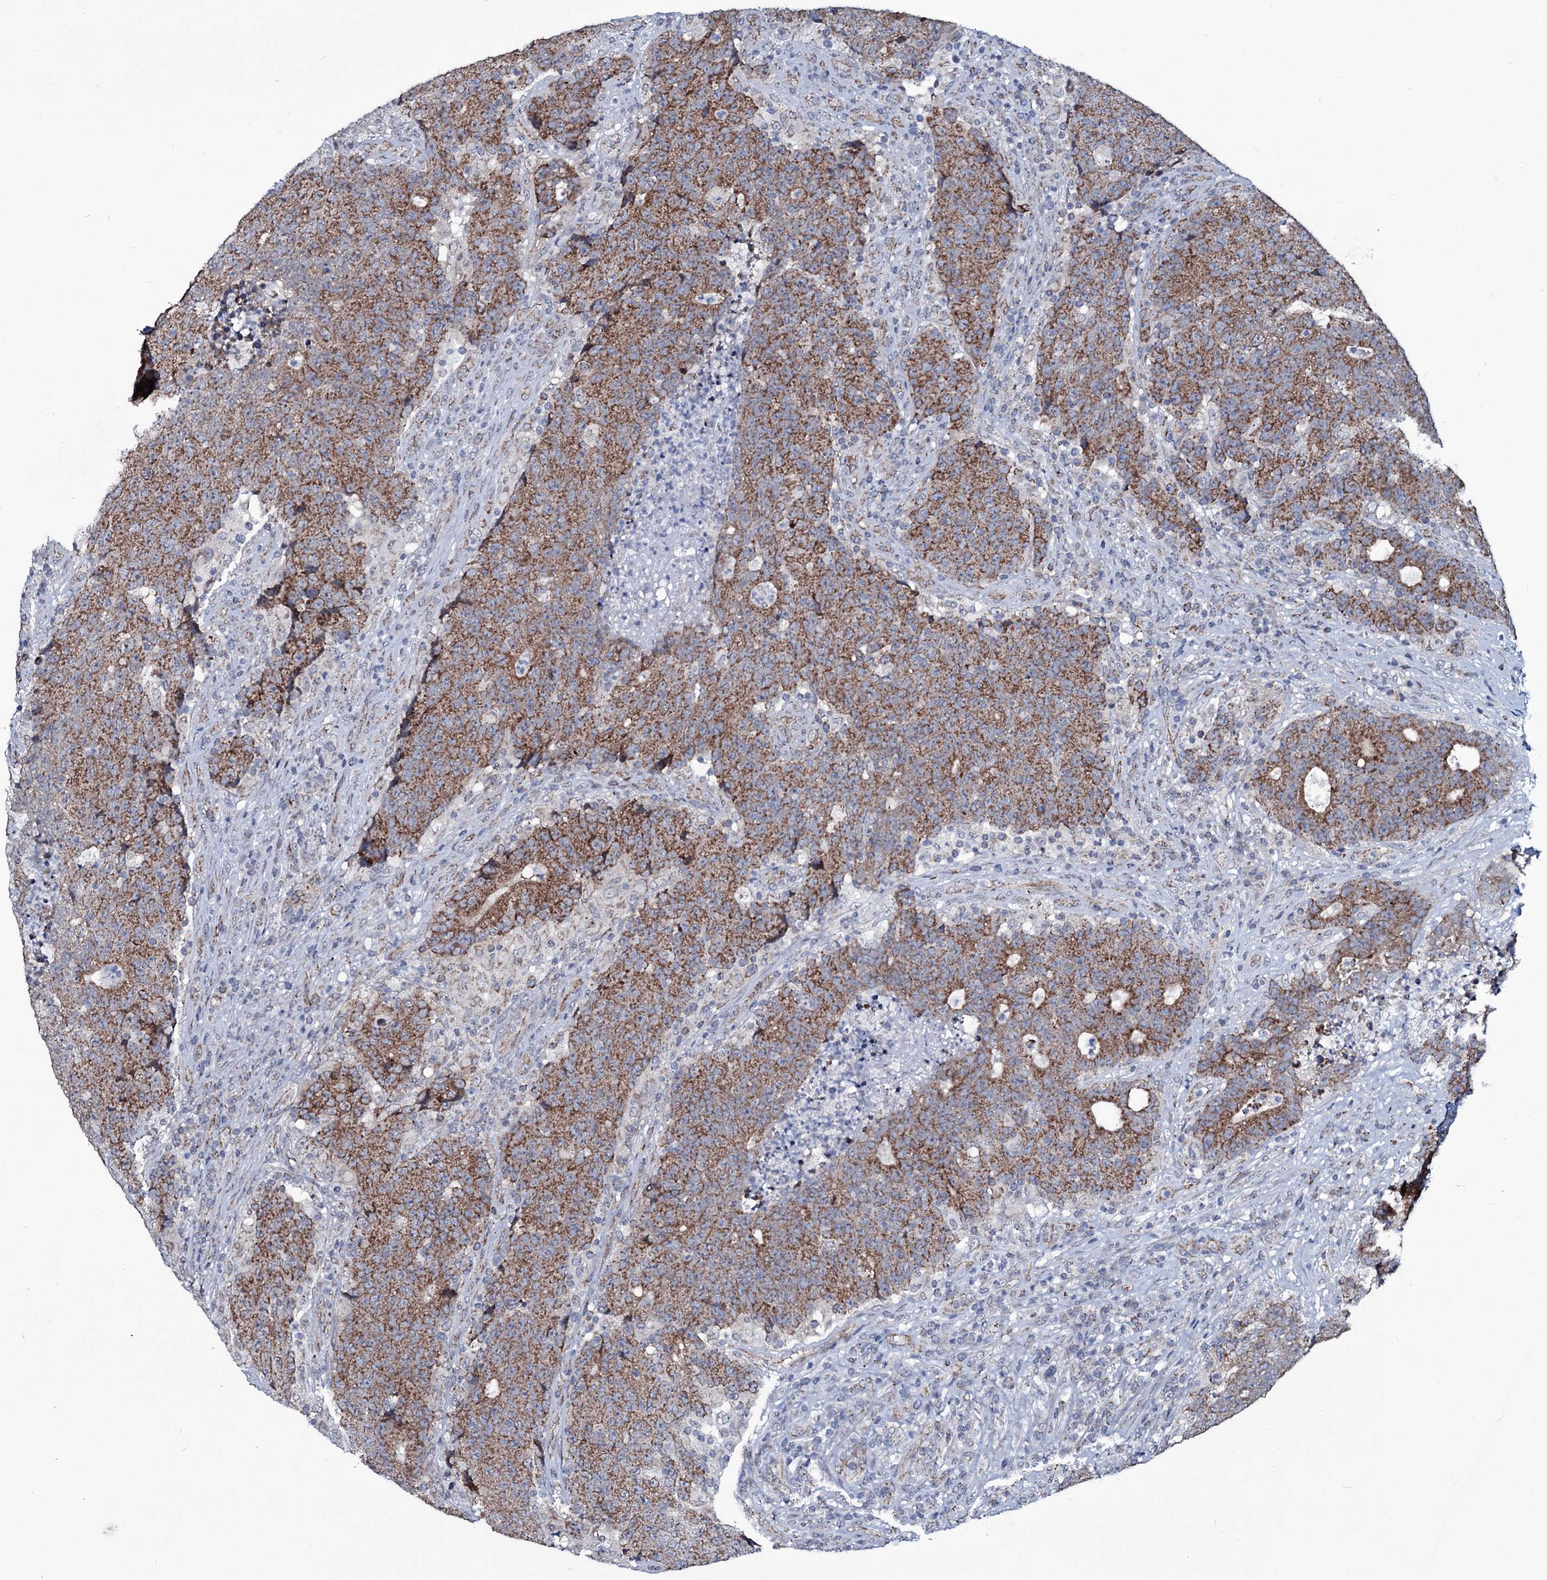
{"staining": {"intensity": "moderate", "quantity": ">75%", "location": "cytoplasmic/membranous"}, "tissue": "colorectal cancer", "cell_type": "Tumor cells", "image_type": "cancer", "snomed": [{"axis": "morphology", "description": "Adenocarcinoma, NOS"}, {"axis": "topography", "description": "Colon"}], "caption": "This micrograph displays IHC staining of human colorectal adenocarcinoma, with medium moderate cytoplasmic/membranous positivity in about >75% of tumor cells.", "gene": "WIPF3", "patient": {"sex": "female", "age": 75}}